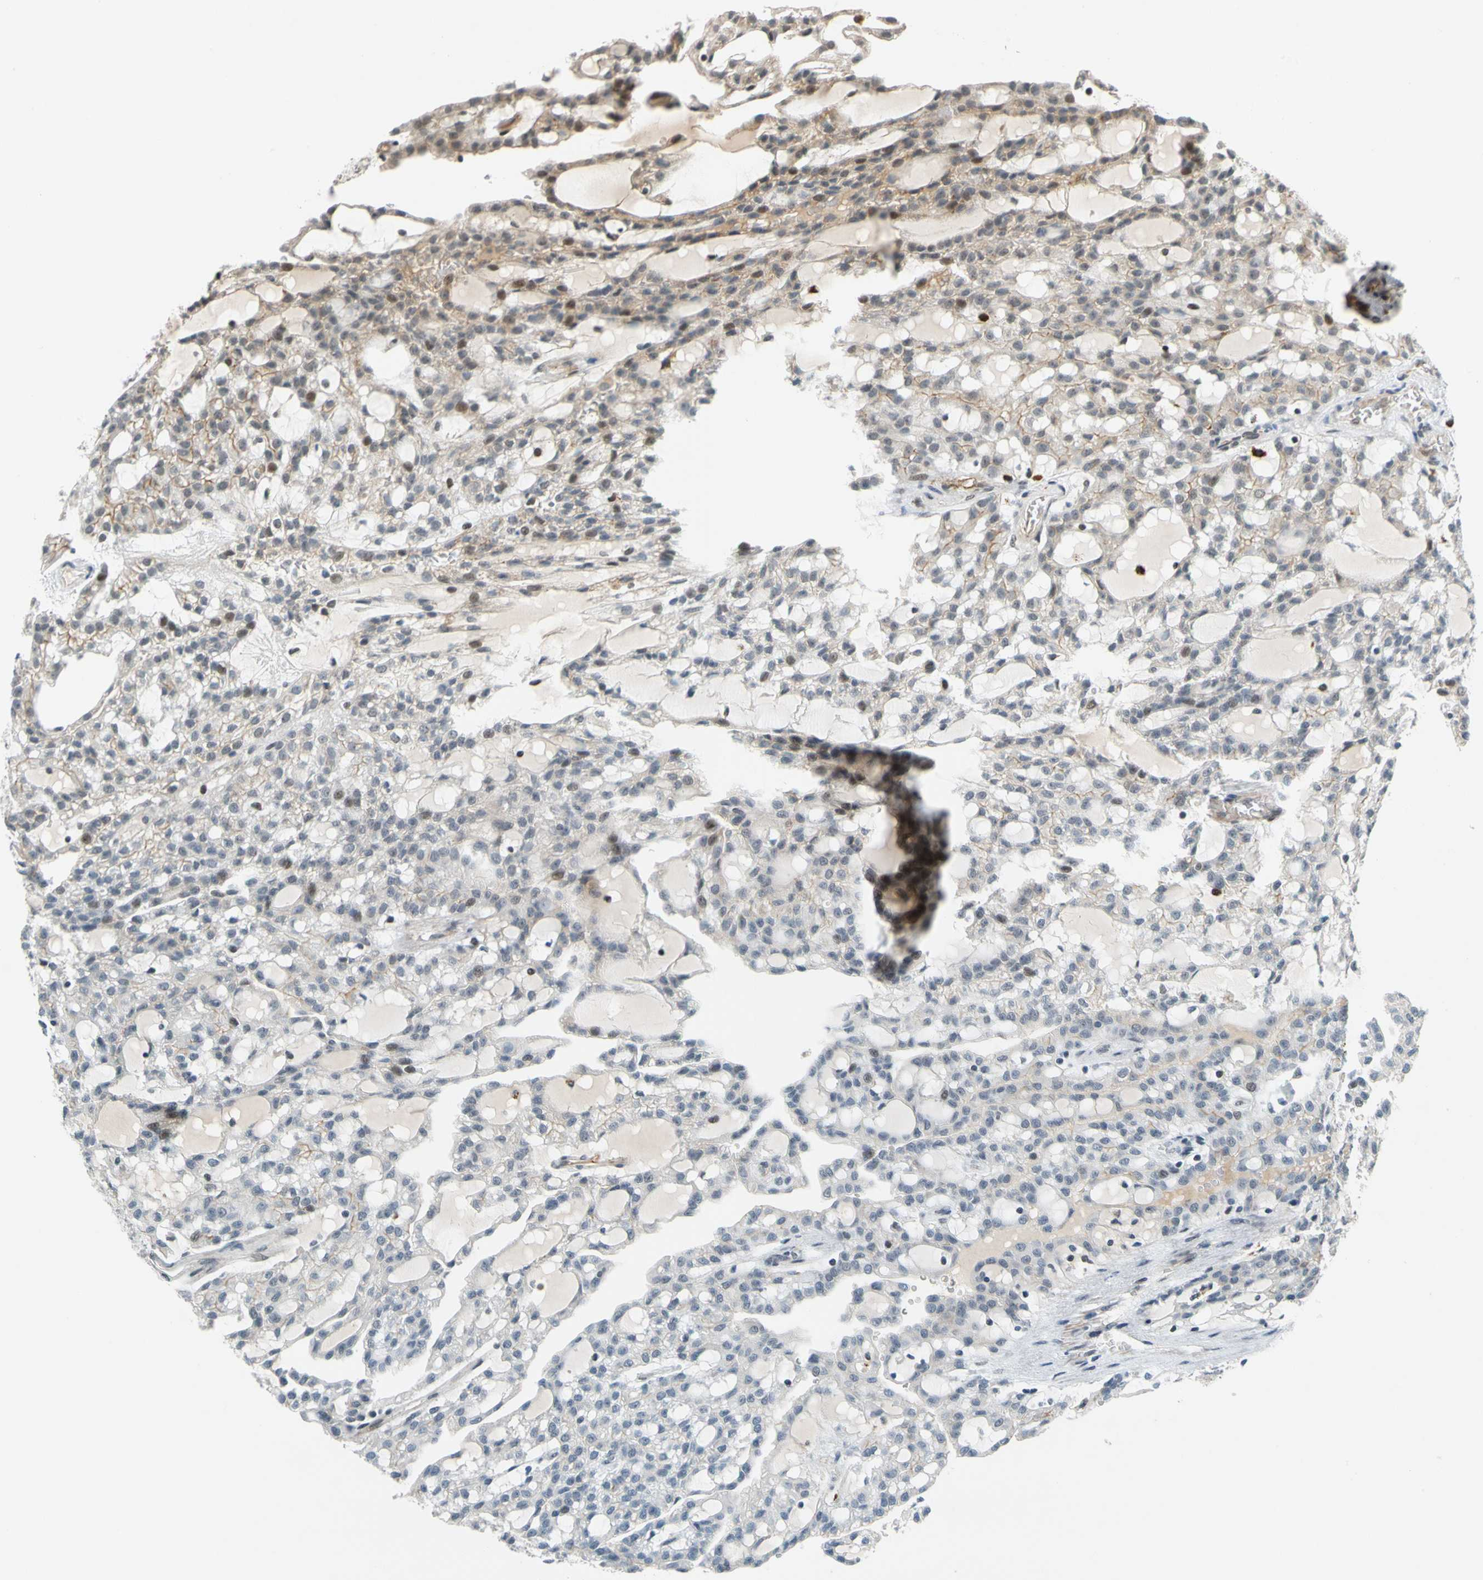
{"staining": {"intensity": "weak", "quantity": "25%-75%", "location": "cytoplasmic/membranous"}, "tissue": "renal cancer", "cell_type": "Tumor cells", "image_type": "cancer", "snomed": [{"axis": "morphology", "description": "Adenocarcinoma, NOS"}, {"axis": "topography", "description": "Kidney"}], "caption": "This is a histology image of immunohistochemistry (IHC) staining of renal adenocarcinoma, which shows weak staining in the cytoplasmic/membranous of tumor cells.", "gene": "POGZ", "patient": {"sex": "male", "age": 63}}